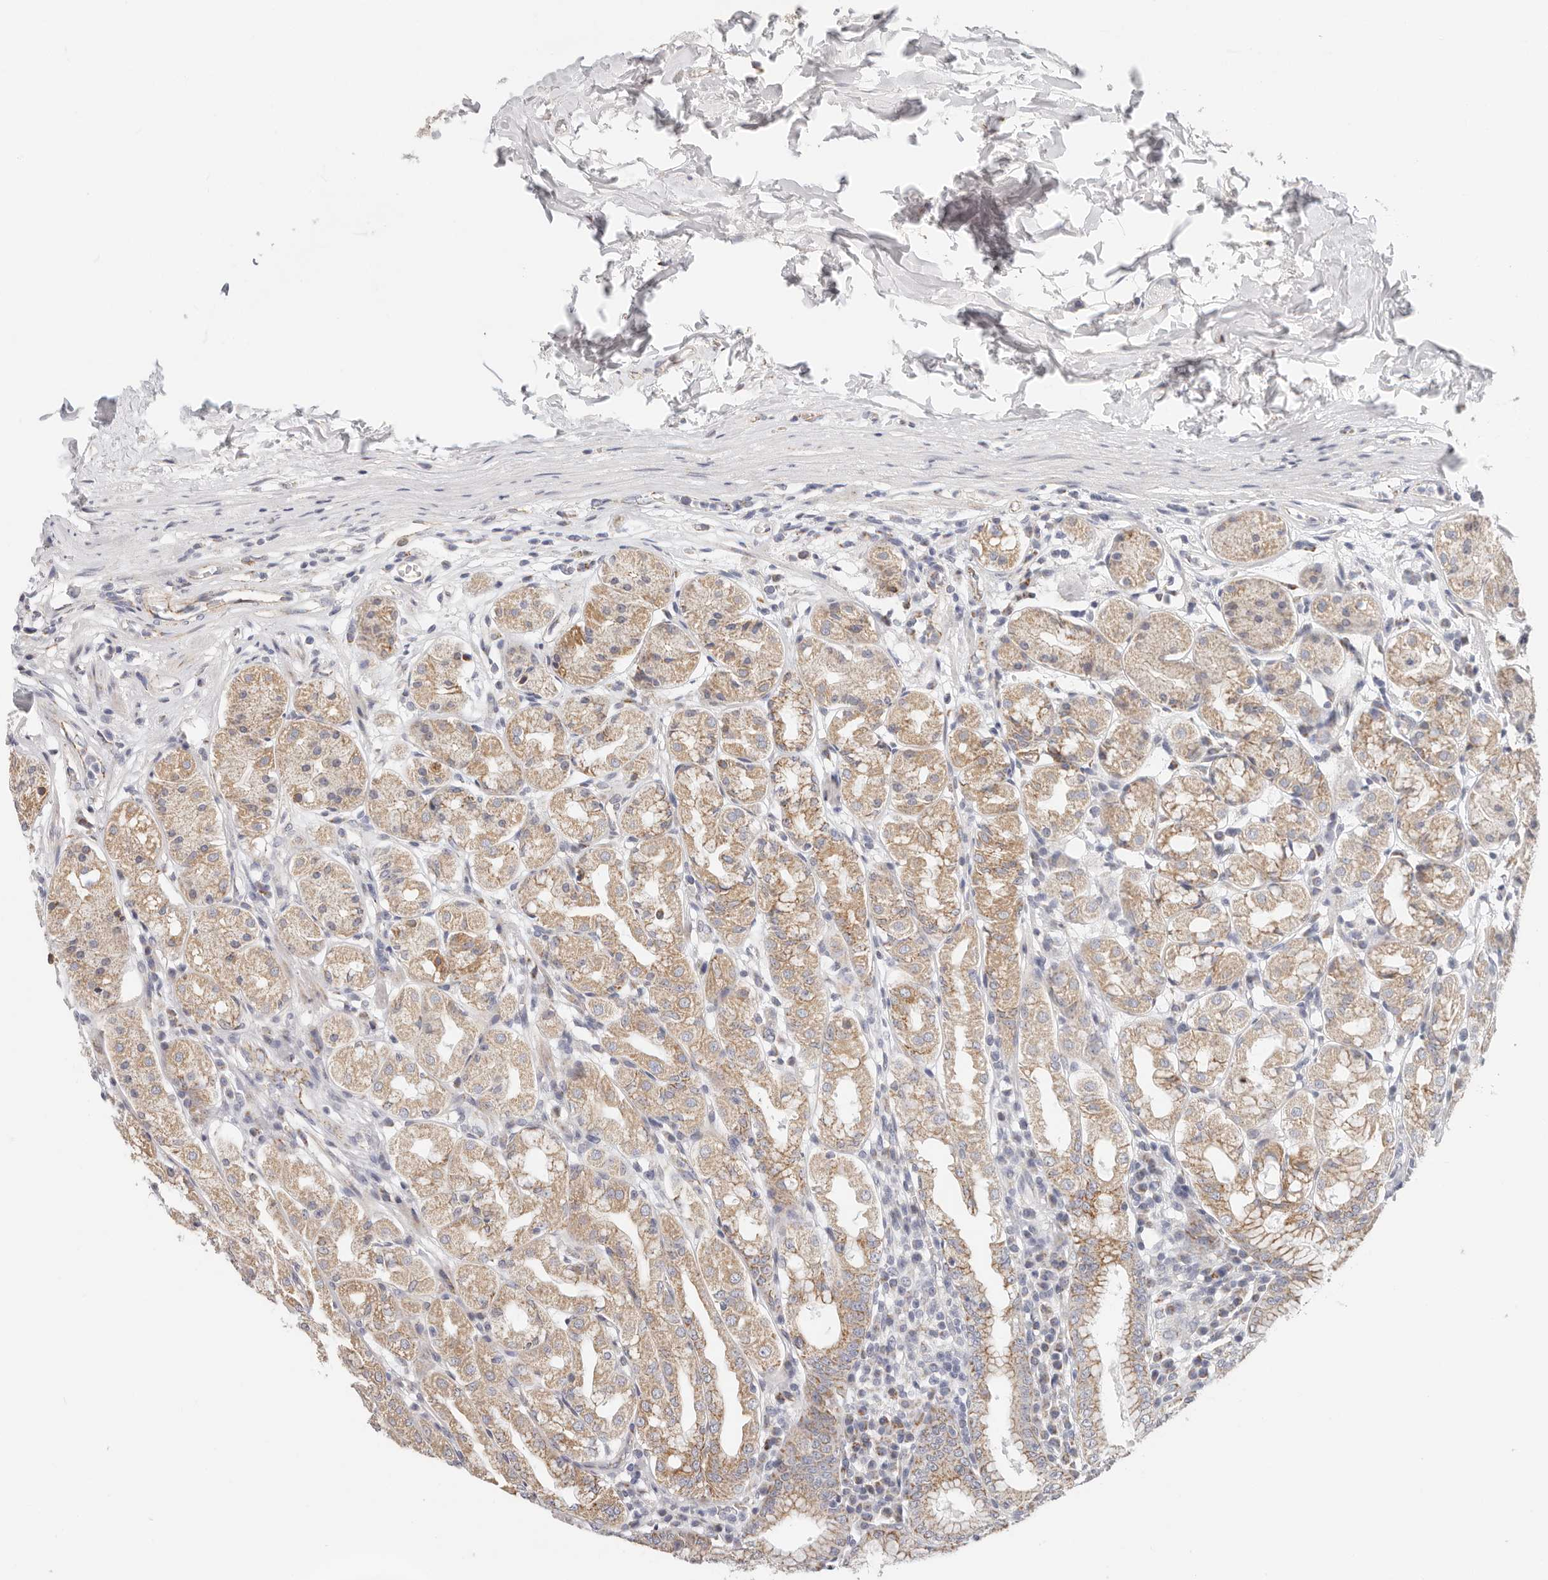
{"staining": {"intensity": "moderate", "quantity": "25%-75%", "location": "cytoplasmic/membranous"}, "tissue": "stomach", "cell_type": "Glandular cells", "image_type": "normal", "snomed": [{"axis": "morphology", "description": "Normal tissue, NOS"}, {"axis": "topography", "description": "Stomach"}, {"axis": "topography", "description": "Stomach, lower"}], "caption": "DAB (3,3'-diaminobenzidine) immunohistochemical staining of benign human stomach shows moderate cytoplasmic/membranous protein positivity in about 25%-75% of glandular cells.", "gene": "AFDN", "patient": {"sex": "female", "age": 56}}